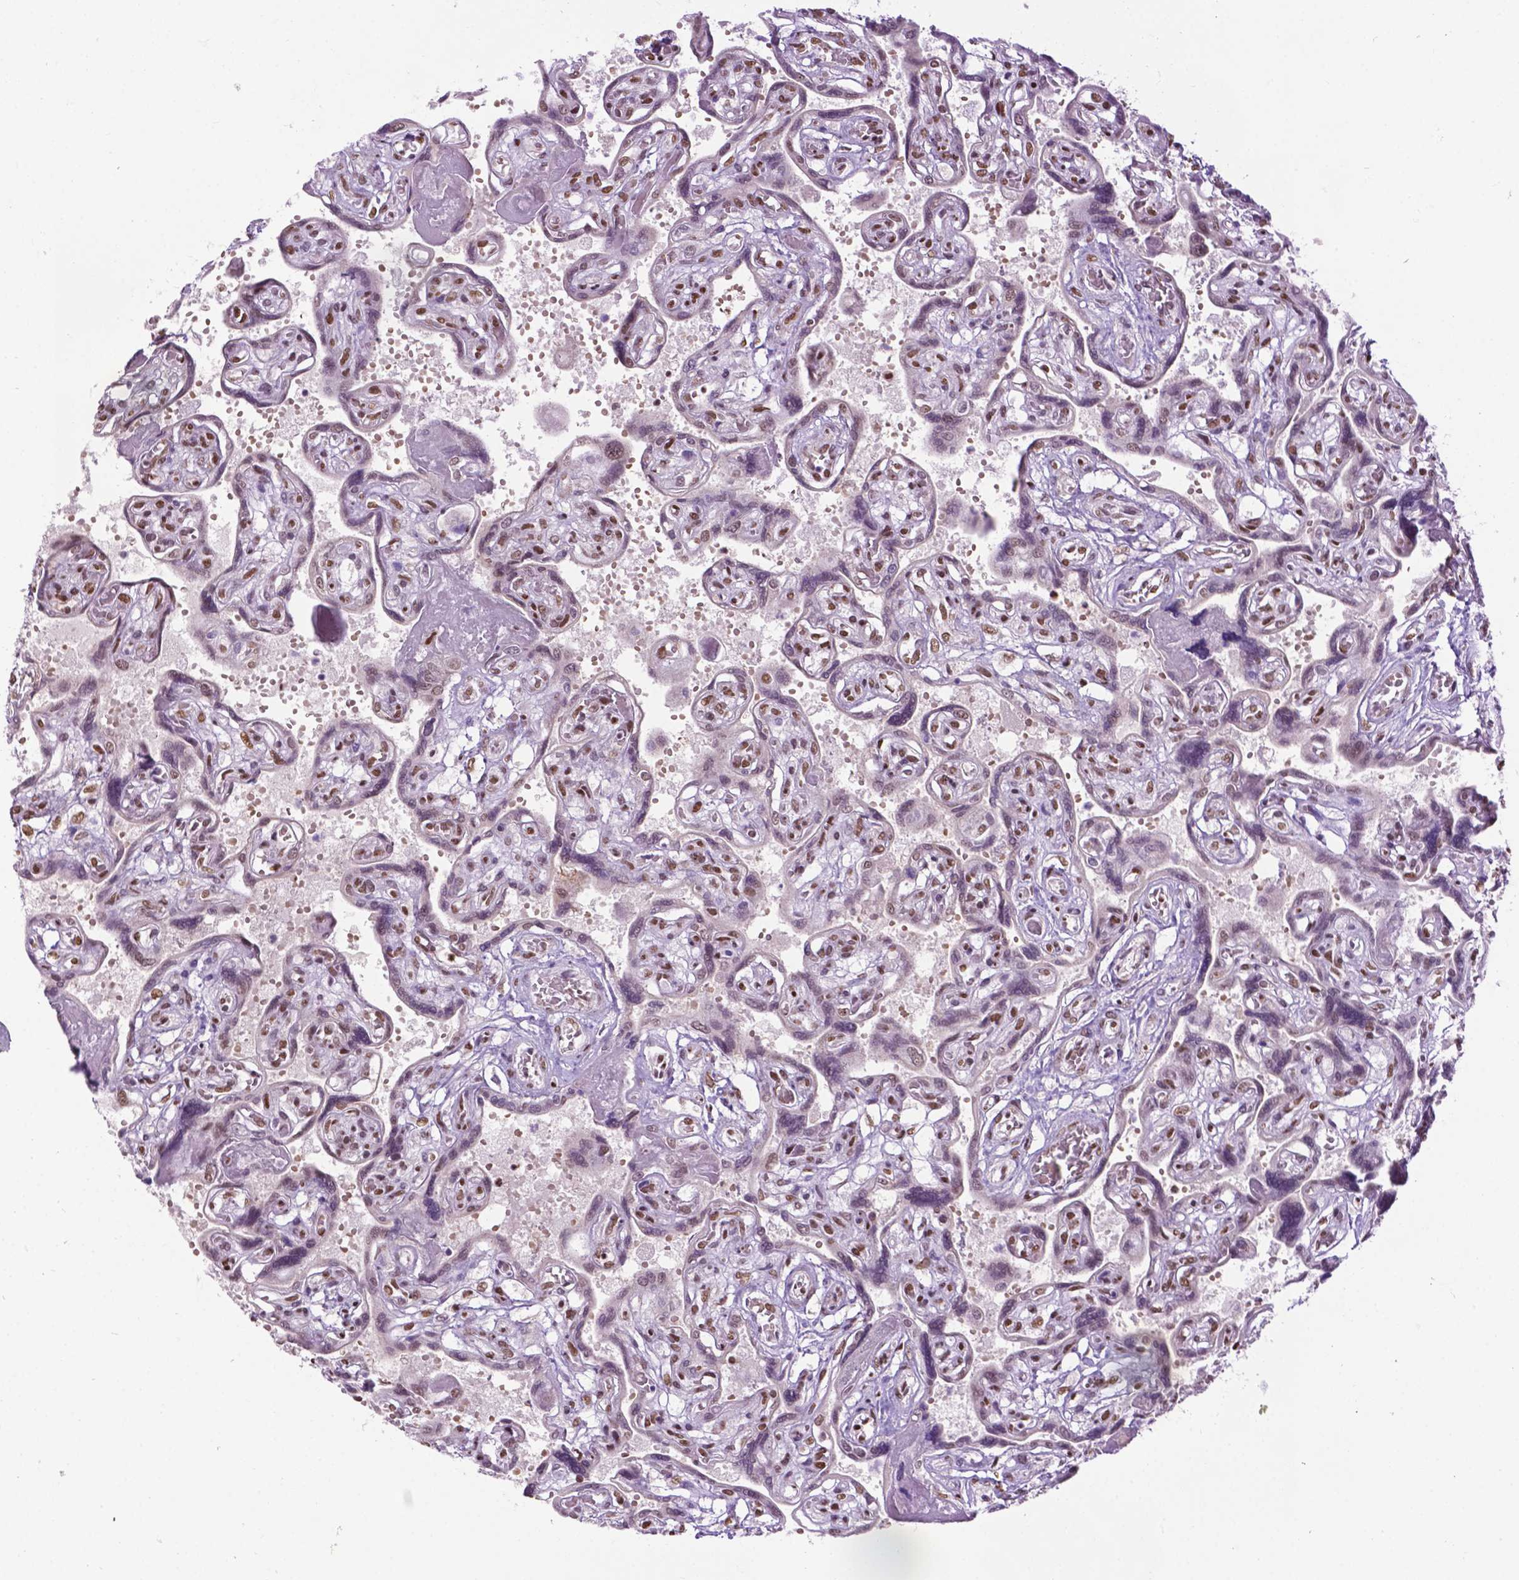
{"staining": {"intensity": "strong", "quantity": ">75%", "location": "nuclear"}, "tissue": "placenta", "cell_type": "Decidual cells", "image_type": "normal", "snomed": [{"axis": "morphology", "description": "Normal tissue, NOS"}, {"axis": "topography", "description": "Placenta"}], "caption": "Decidual cells display strong nuclear expression in approximately >75% of cells in unremarkable placenta.", "gene": "COL23A1", "patient": {"sex": "female", "age": 32}}